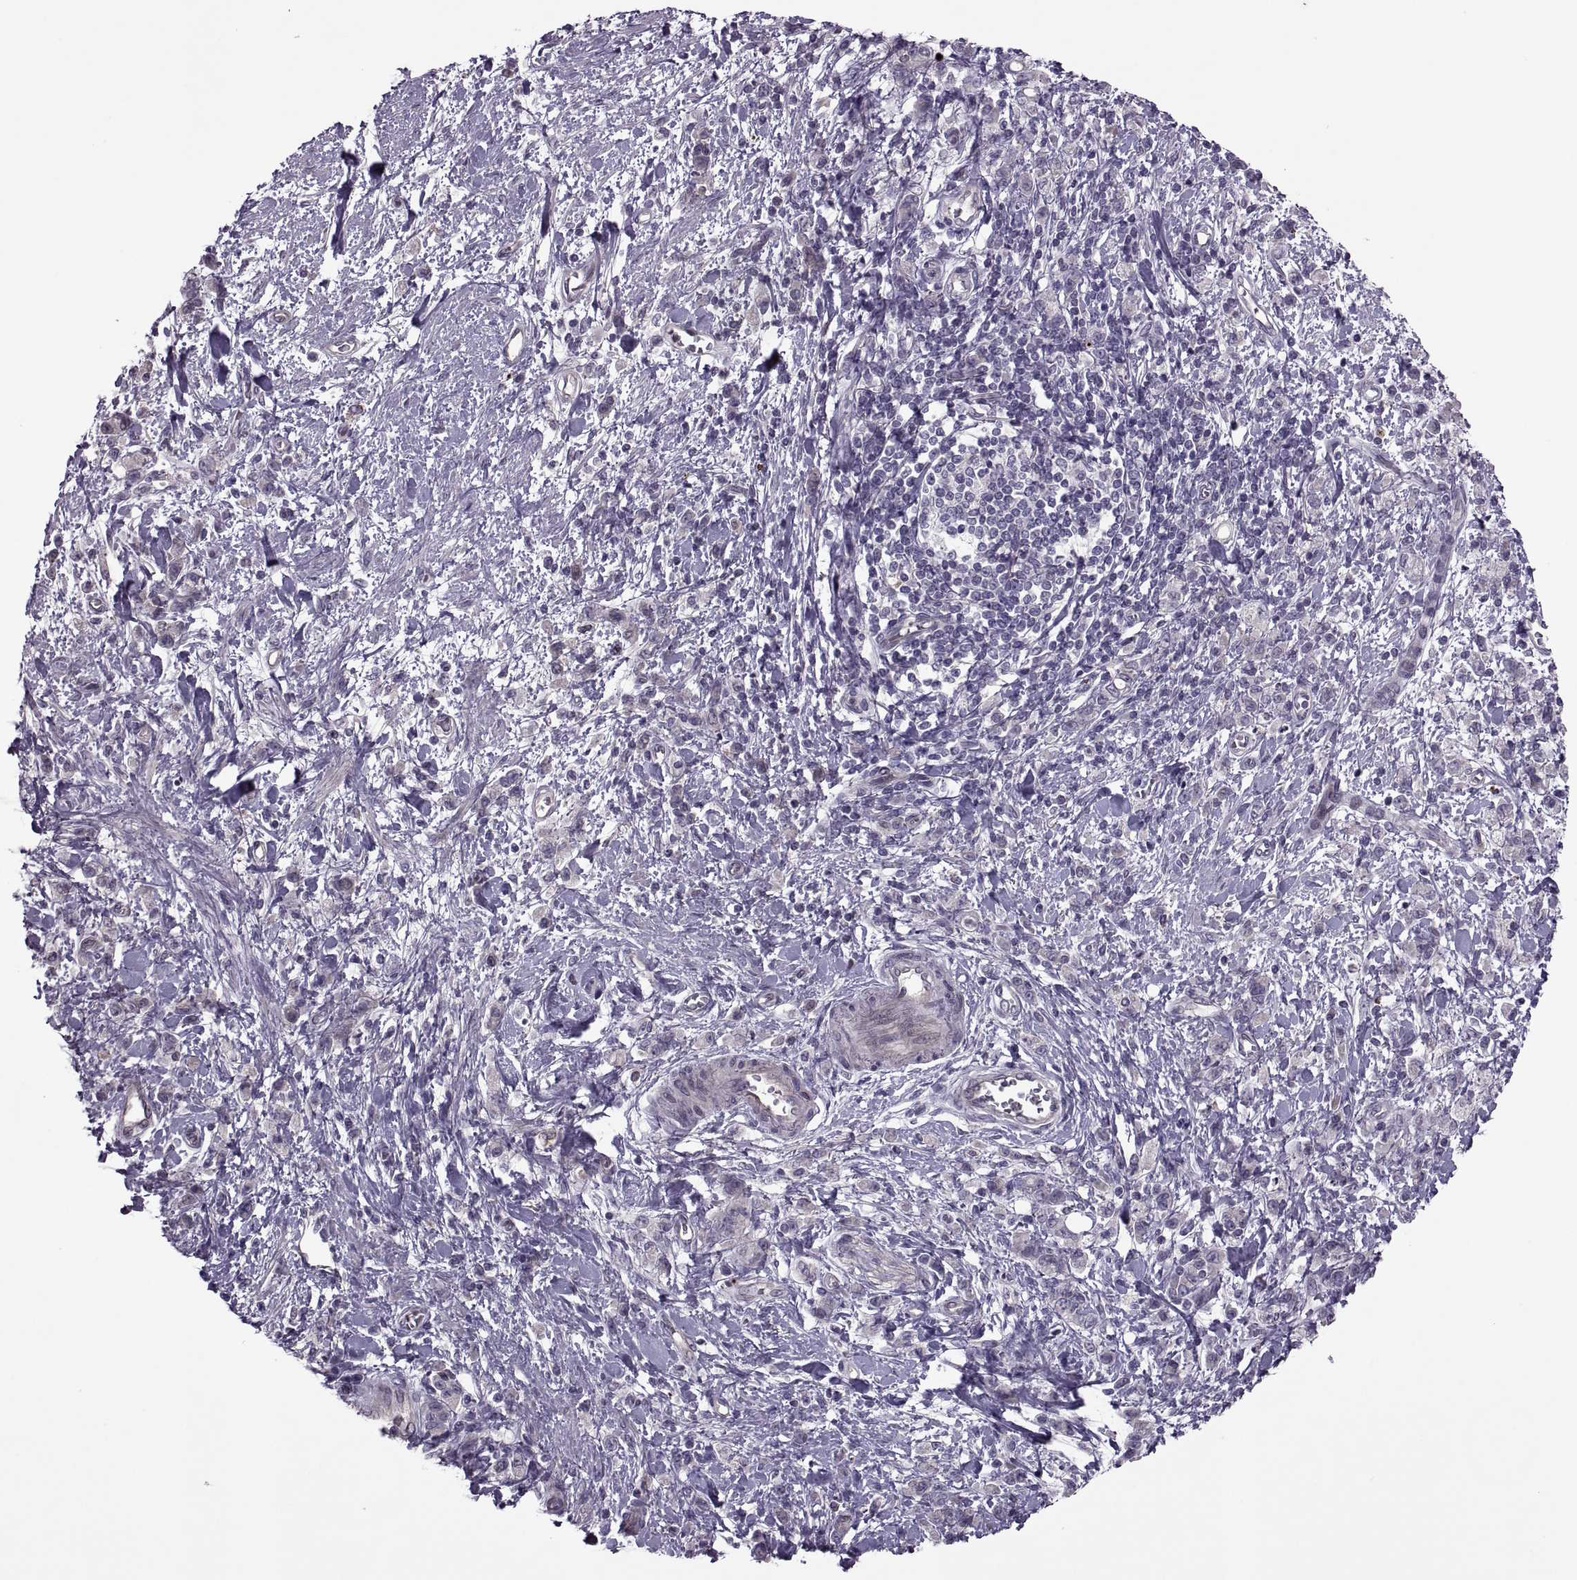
{"staining": {"intensity": "negative", "quantity": "none", "location": "none"}, "tissue": "stomach cancer", "cell_type": "Tumor cells", "image_type": "cancer", "snomed": [{"axis": "morphology", "description": "Adenocarcinoma, NOS"}, {"axis": "topography", "description": "Stomach"}], "caption": "Immunohistochemistry histopathology image of human stomach cancer (adenocarcinoma) stained for a protein (brown), which reveals no staining in tumor cells. Brightfield microscopy of immunohistochemistry stained with DAB (brown) and hematoxylin (blue), captured at high magnification.", "gene": "ODF3", "patient": {"sex": "male", "age": 77}}